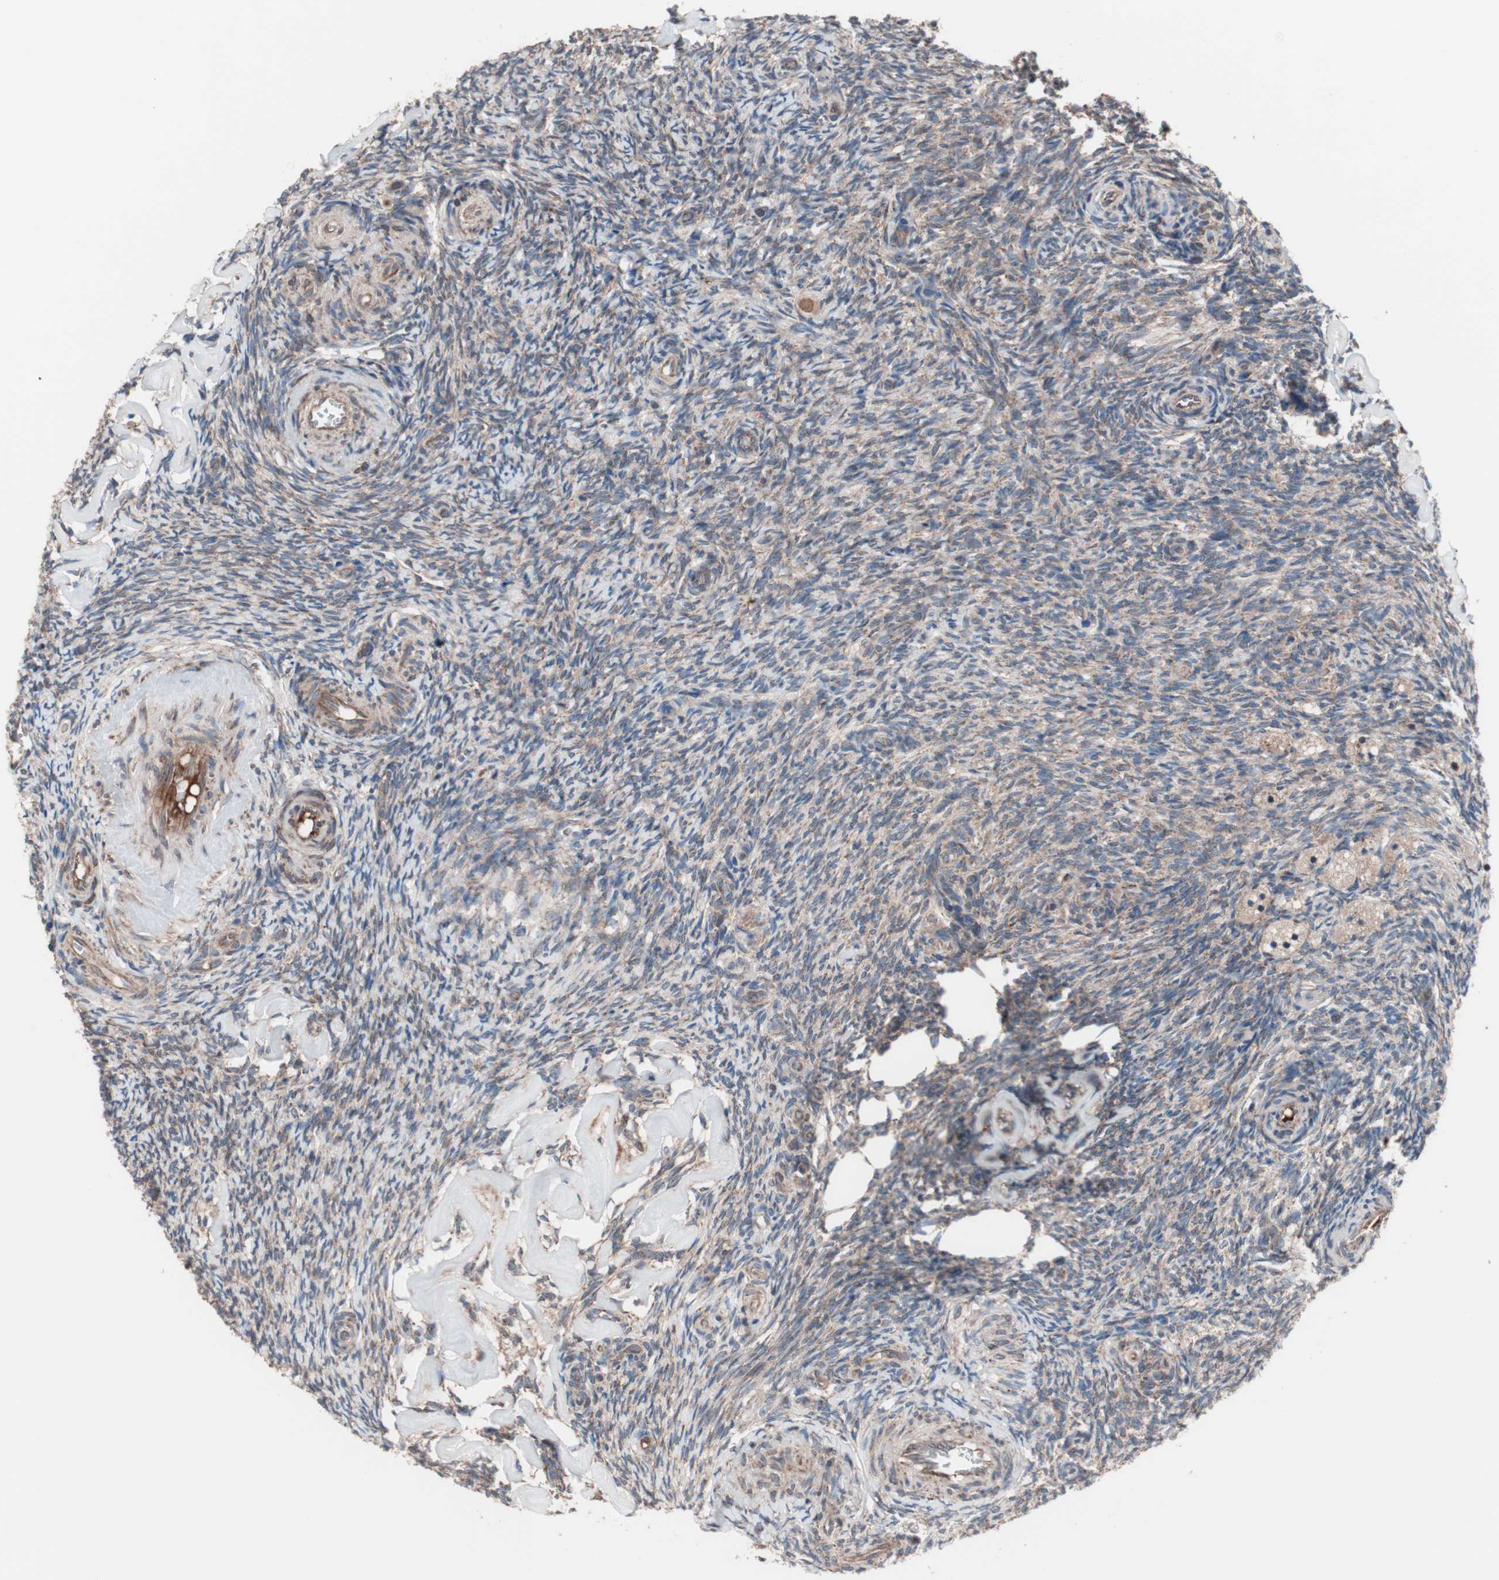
{"staining": {"intensity": "moderate", "quantity": "25%-75%", "location": "cytoplasmic/membranous"}, "tissue": "ovary", "cell_type": "Ovarian stroma cells", "image_type": "normal", "snomed": [{"axis": "morphology", "description": "Normal tissue, NOS"}, {"axis": "topography", "description": "Ovary"}], "caption": "This histopathology image reveals IHC staining of normal human ovary, with medium moderate cytoplasmic/membranous positivity in about 25%-75% of ovarian stroma cells.", "gene": "CTTNBP2NL", "patient": {"sex": "female", "age": 60}}